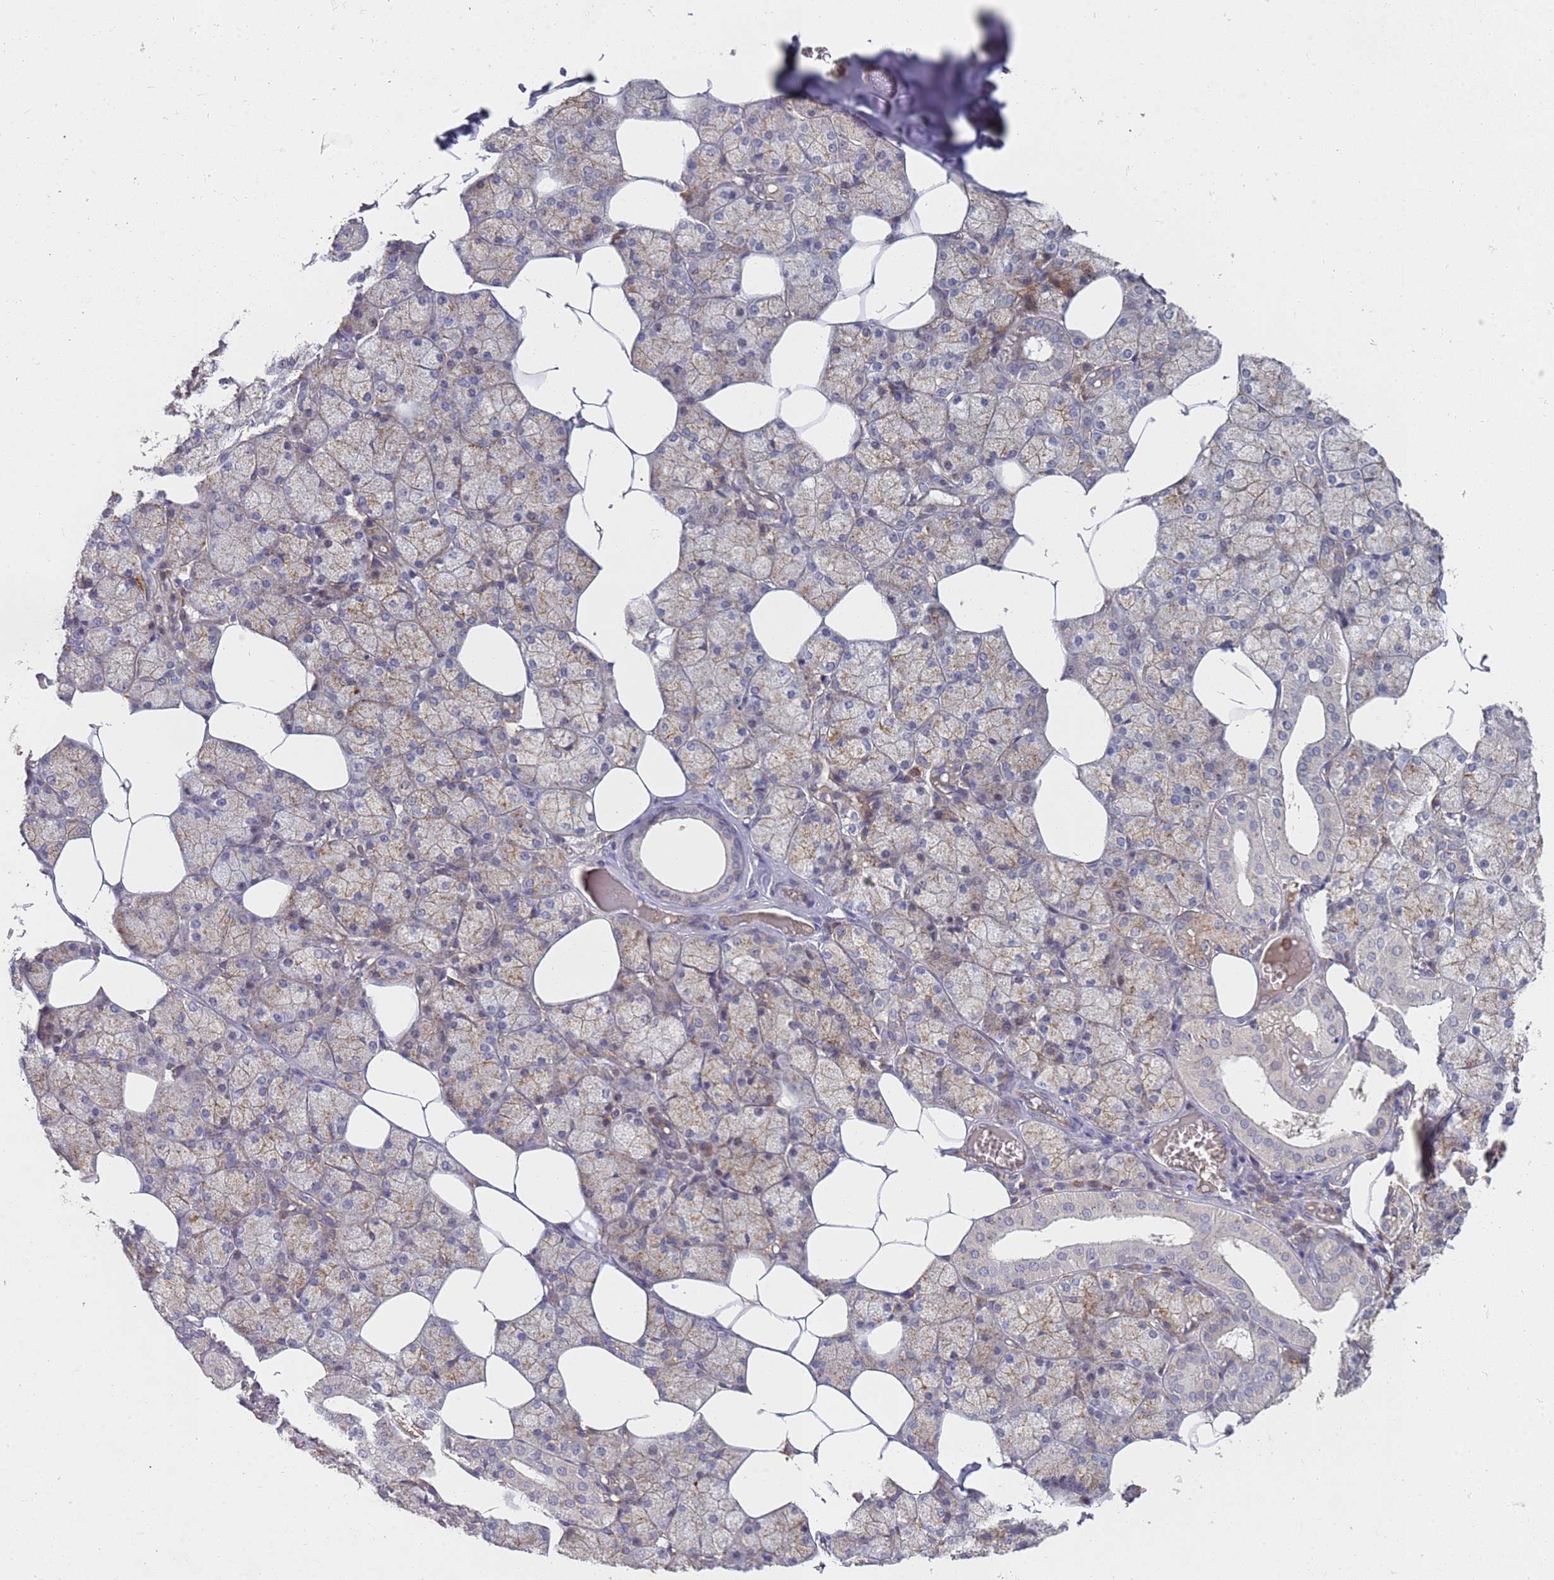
{"staining": {"intensity": "moderate", "quantity": "25%-75%", "location": "cytoplasmic/membranous"}, "tissue": "salivary gland", "cell_type": "Glandular cells", "image_type": "normal", "snomed": [{"axis": "morphology", "description": "Normal tissue, NOS"}, {"axis": "topography", "description": "Salivary gland"}], "caption": "The micrograph shows immunohistochemical staining of benign salivary gland. There is moderate cytoplasmic/membranous positivity is identified in approximately 25%-75% of glandular cells. Using DAB (3,3'-diaminobenzidine) (brown) and hematoxylin (blue) stains, captured at high magnification using brightfield microscopy.", "gene": "ABCB6", "patient": {"sex": "male", "age": 62}}